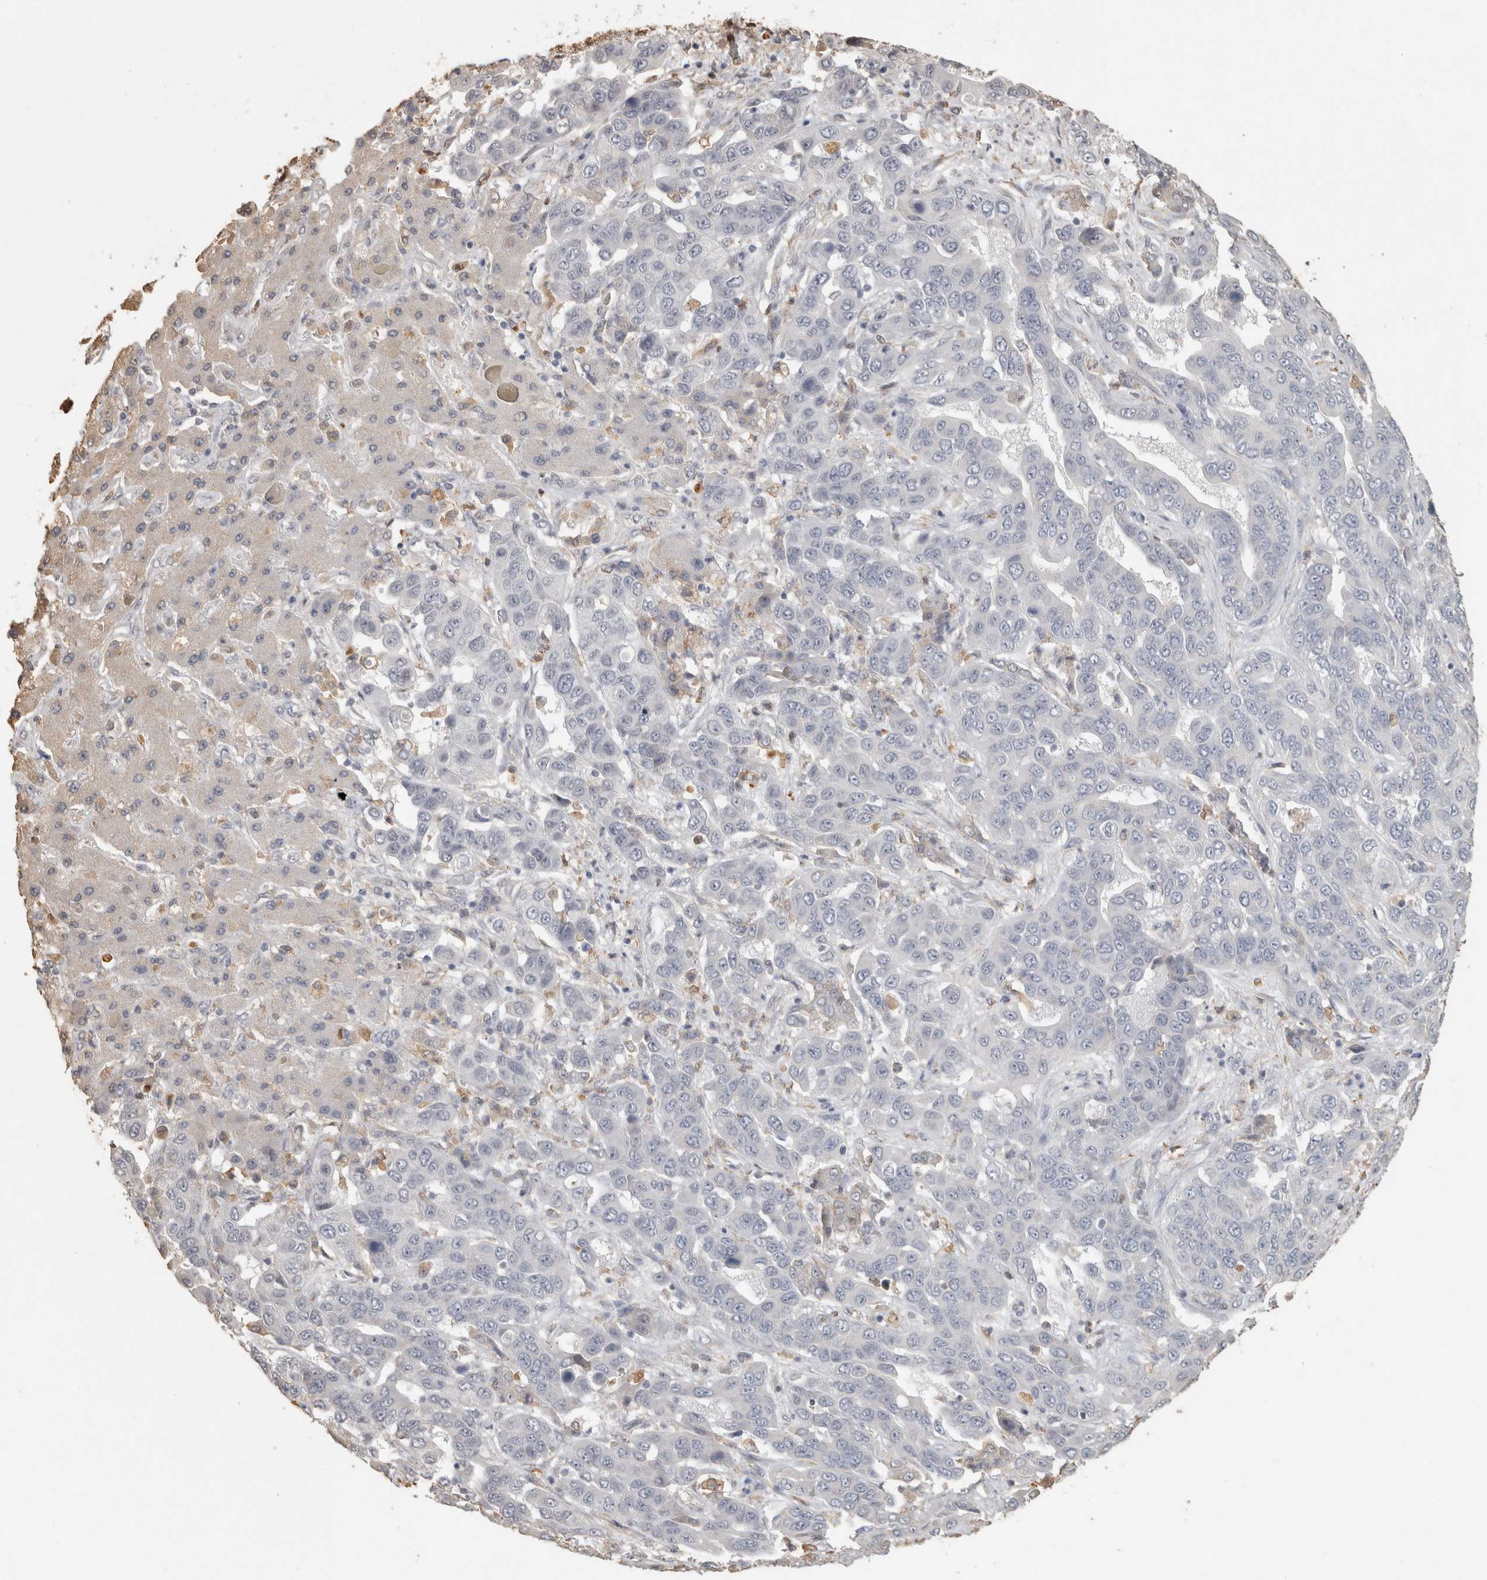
{"staining": {"intensity": "negative", "quantity": "none", "location": "none"}, "tissue": "liver cancer", "cell_type": "Tumor cells", "image_type": "cancer", "snomed": [{"axis": "morphology", "description": "Cholangiocarcinoma"}, {"axis": "topography", "description": "Liver"}], "caption": "IHC micrograph of liver cancer stained for a protein (brown), which displays no positivity in tumor cells.", "gene": "REPS2", "patient": {"sex": "female", "age": 52}}